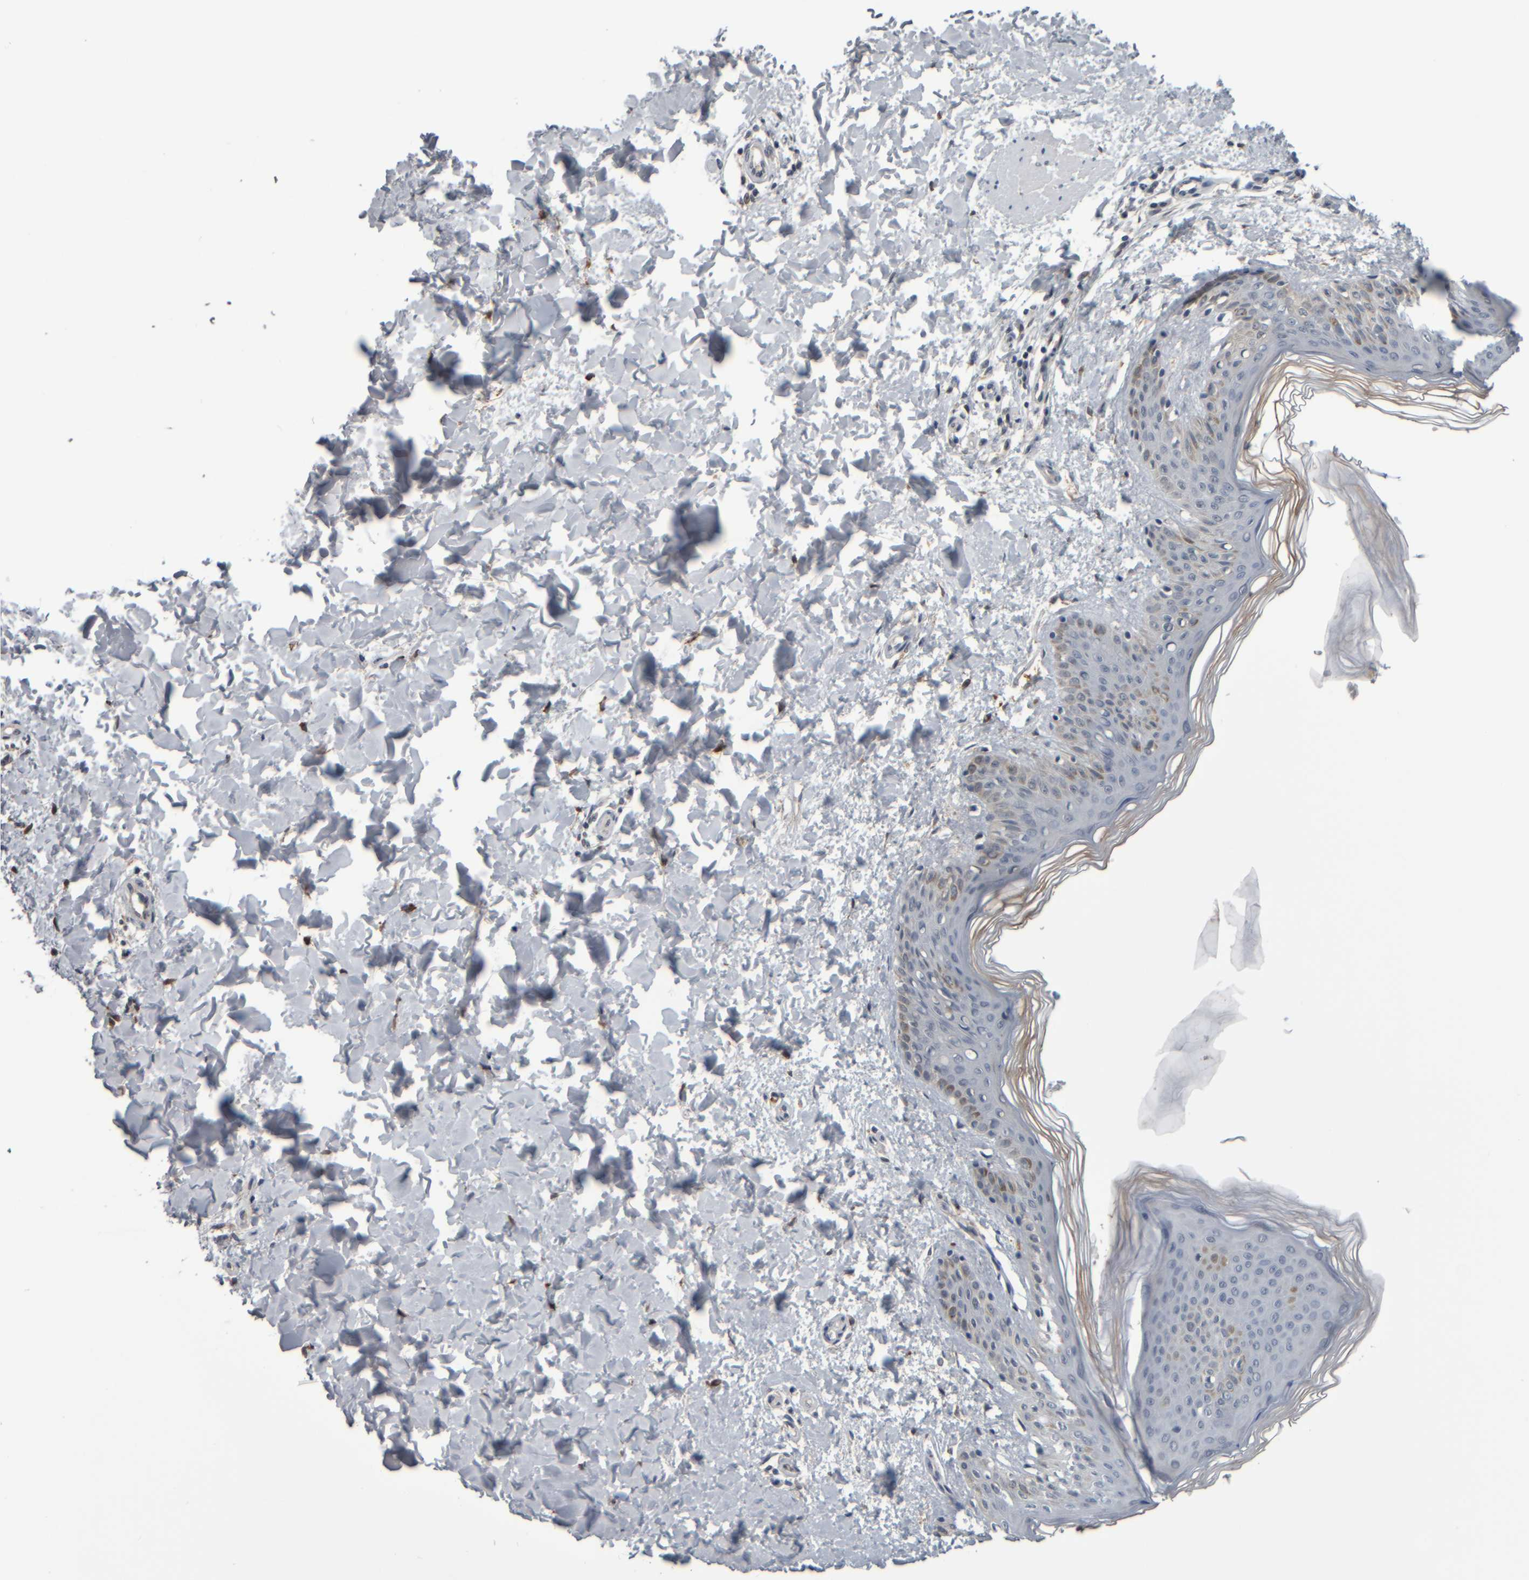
{"staining": {"intensity": "moderate", "quantity": "25%-75%", "location": "cytoplasmic/membranous"}, "tissue": "skin", "cell_type": "Fibroblasts", "image_type": "normal", "snomed": [{"axis": "morphology", "description": "Normal tissue, NOS"}, {"axis": "morphology", "description": "Neoplasm, benign, NOS"}, {"axis": "topography", "description": "Skin"}, {"axis": "topography", "description": "Soft tissue"}], "caption": "High-magnification brightfield microscopy of benign skin stained with DAB (brown) and counterstained with hematoxylin (blue). fibroblasts exhibit moderate cytoplasmic/membranous staining is appreciated in about25%-75% of cells. (brown staining indicates protein expression, while blue staining denotes nuclei).", "gene": "COL14A1", "patient": {"sex": "male", "age": 26}}